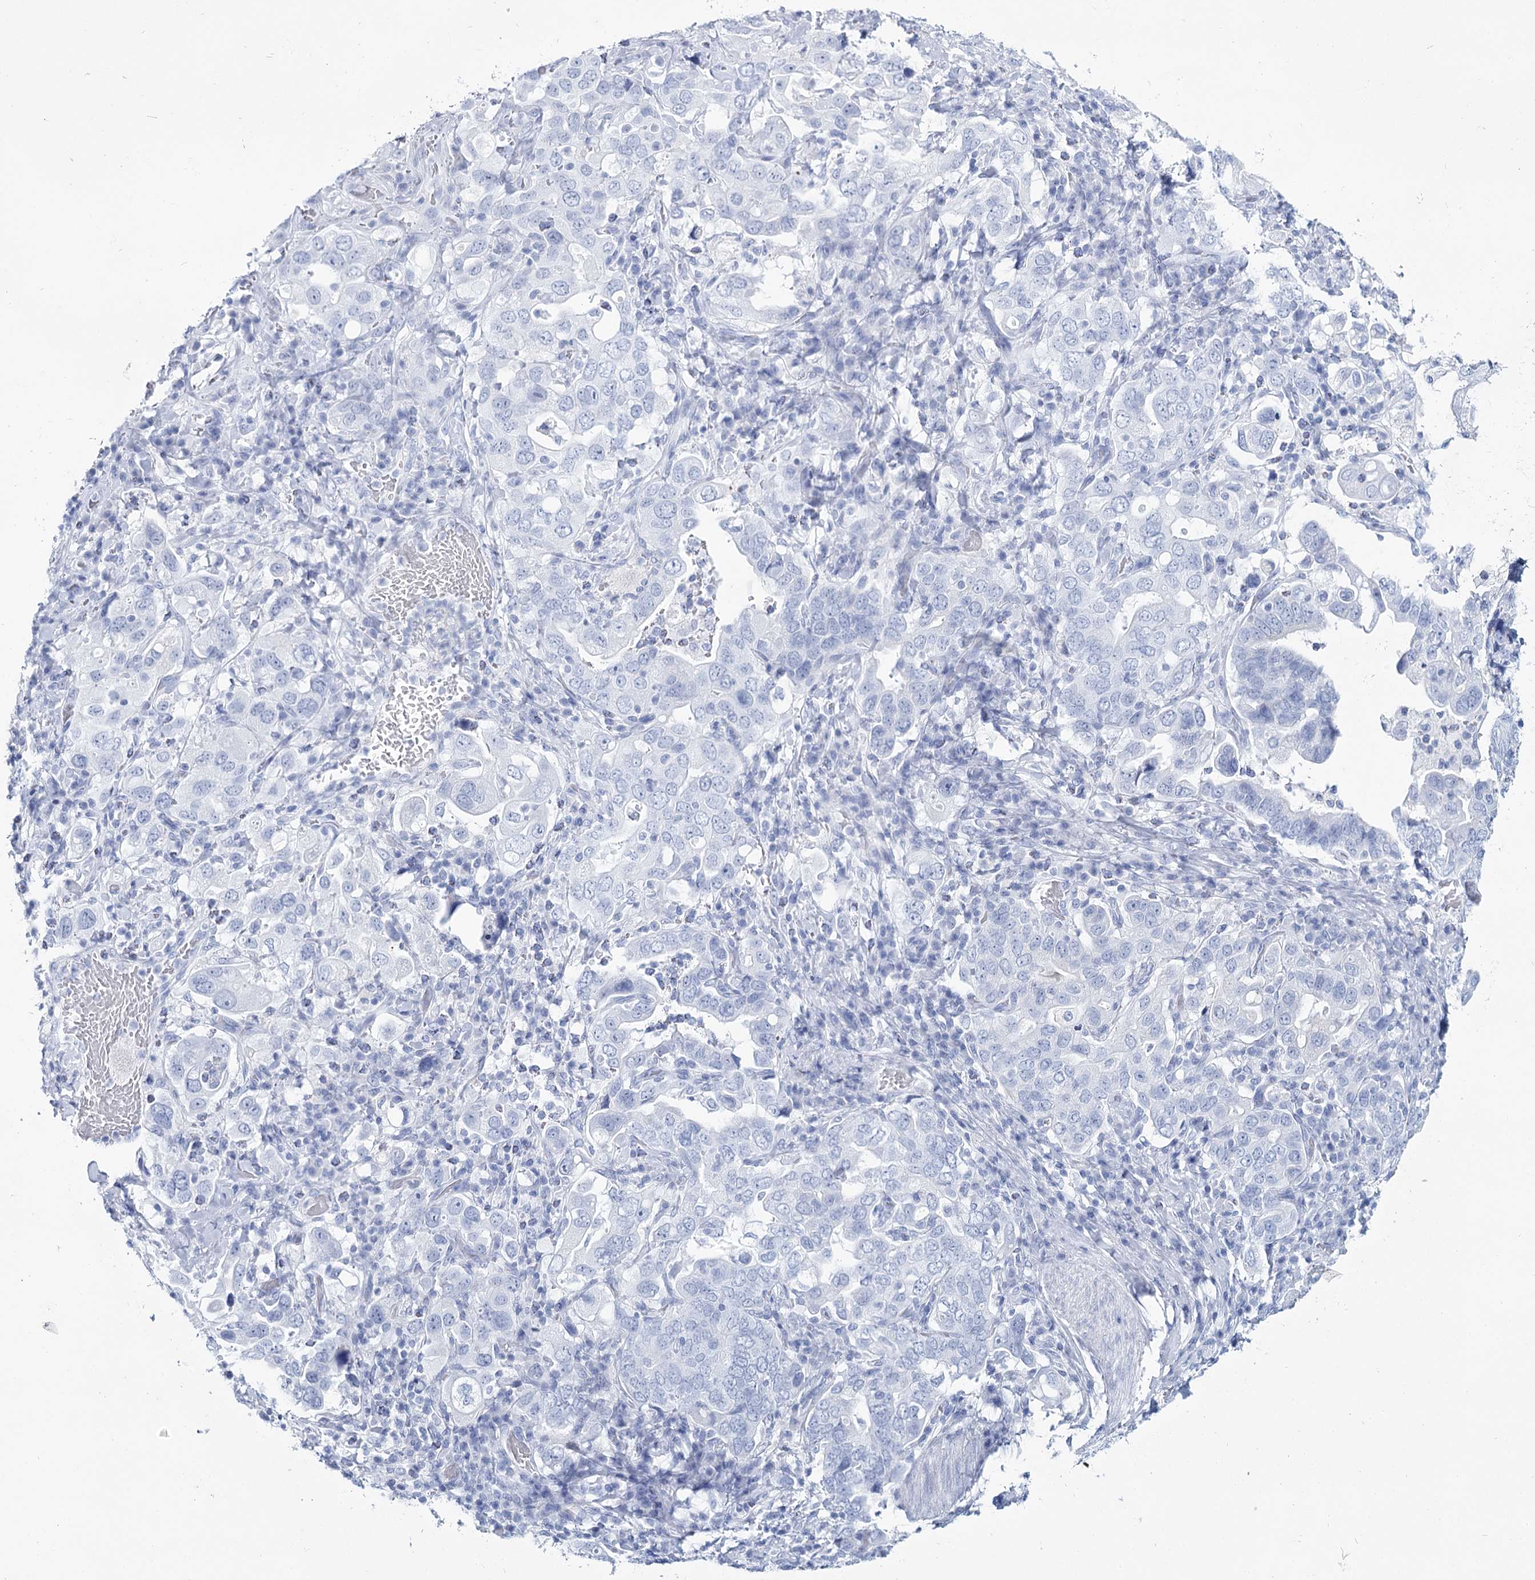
{"staining": {"intensity": "negative", "quantity": "none", "location": "none"}, "tissue": "stomach cancer", "cell_type": "Tumor cells", "image_type": "cancer", "snomed": [{"axis": "morphology", "description": "Adenocarcinoma, NOS"}, {"axis": "topography", "description": "Stomach, upper"}], "caption": "DAB (3,3'-diaminobenzidine) immunohistochemical staining of stomach cancer (adenocarcinoma) reveals no significant expression in tumor cells. Brightfield microscopy of immunohistochemistry (IHC) stained with DAB (3,3'-diaminobenzidine) (brown) and hematoxylin (blue), captured at high magnification.", "gene": "RNF186", "patient": {"sex": "male", "age": 62}}